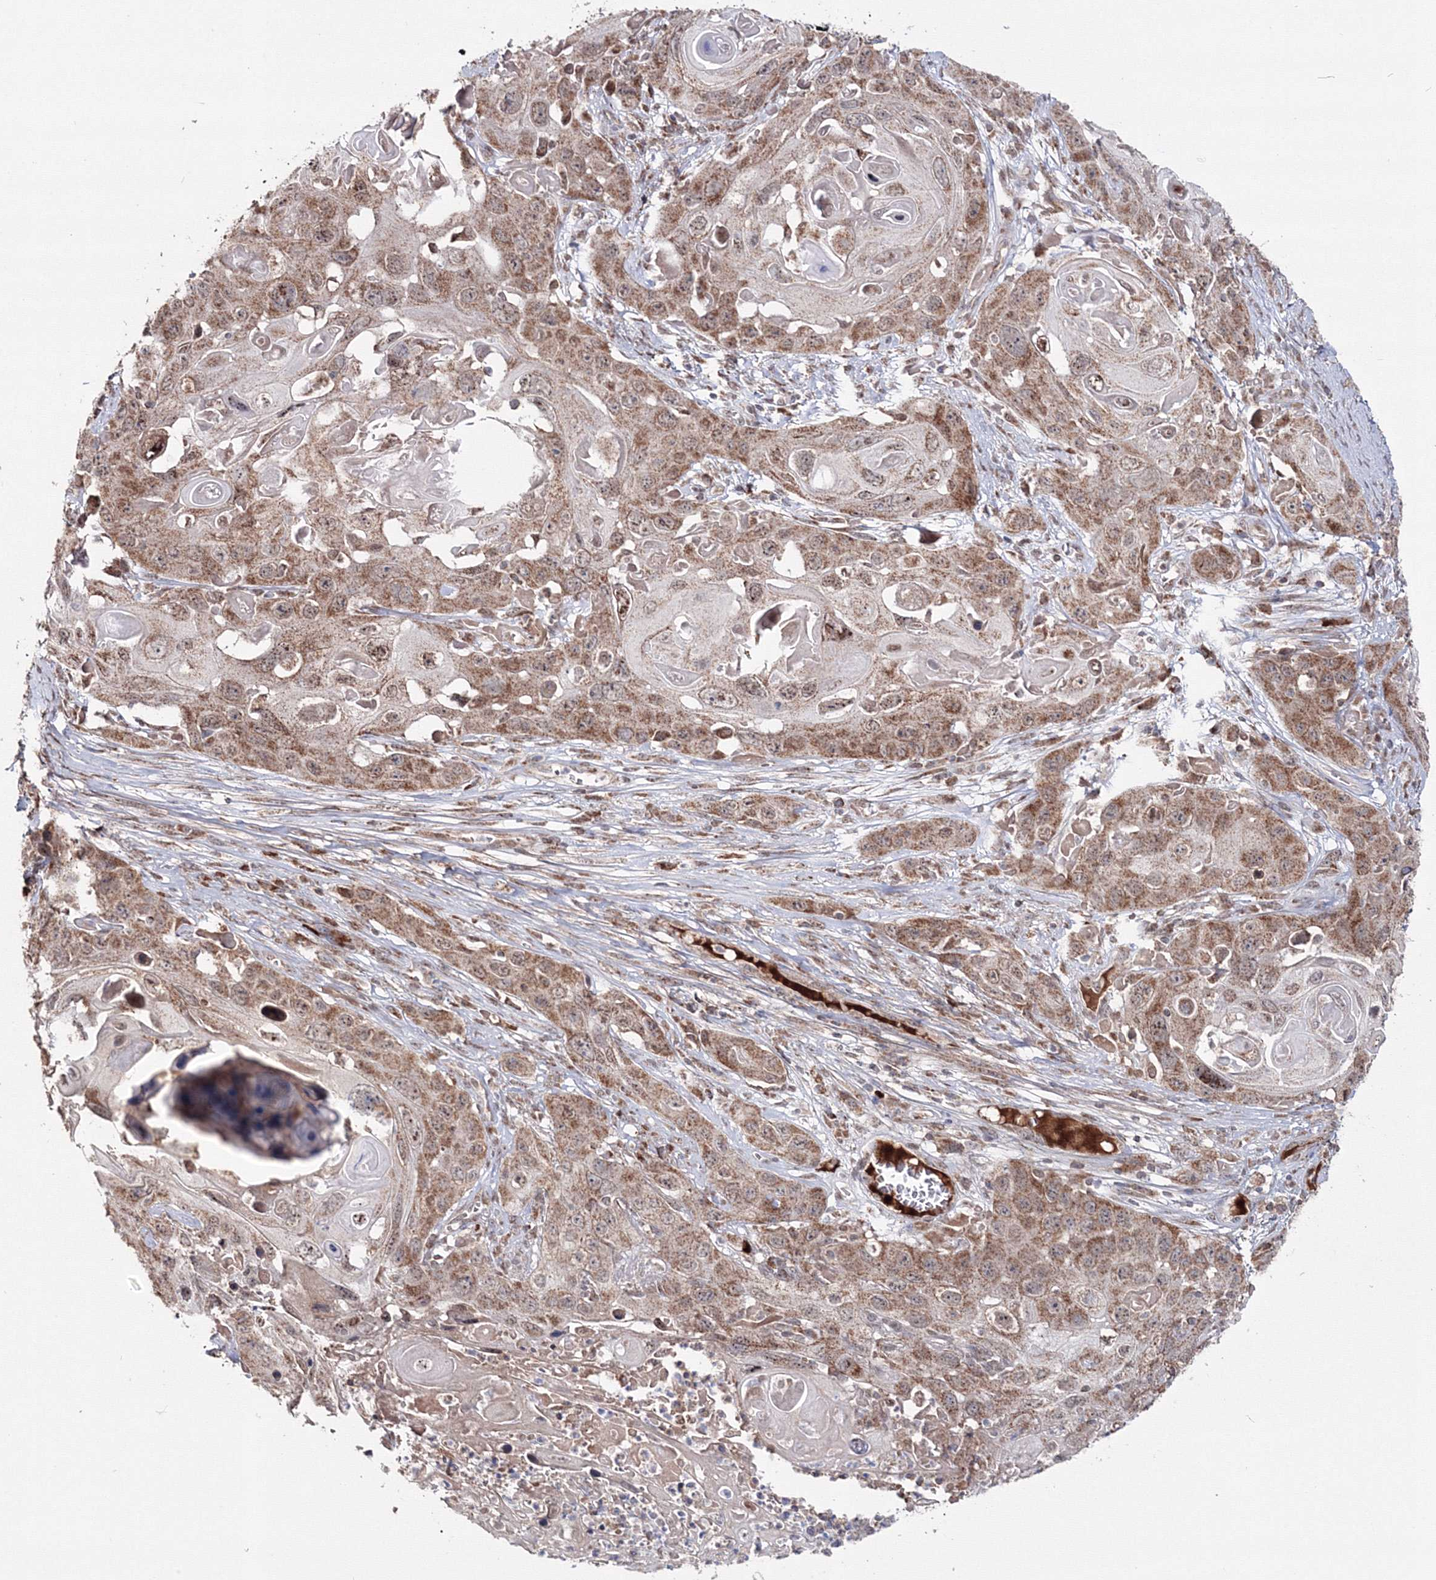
{"staining": {"intensity": "moderate", "quantity": ">75%", "location": "cytoplasmic/membranous"}, "tissue": "skin cancer", "cell_type": "Tumor cells", "image_type": "cancer", "snomed": [{"axis": "morphology", "description": "Squamous cell carcinoma, NOS"}, {"axis": "topography", "description": "Skin"}], "caption": "IHC image of neoplastic tissue: human skin cancer stained using immunohistochemistry (IHC) shows medium levels of moderate protein expression localized specifically in the cytoplasmic/membranous of tumor cells, appearing as a cytoplasmic/membranous brown color.", "gene": "PEX13", "patient": {"sex": "male", "age": 55}}